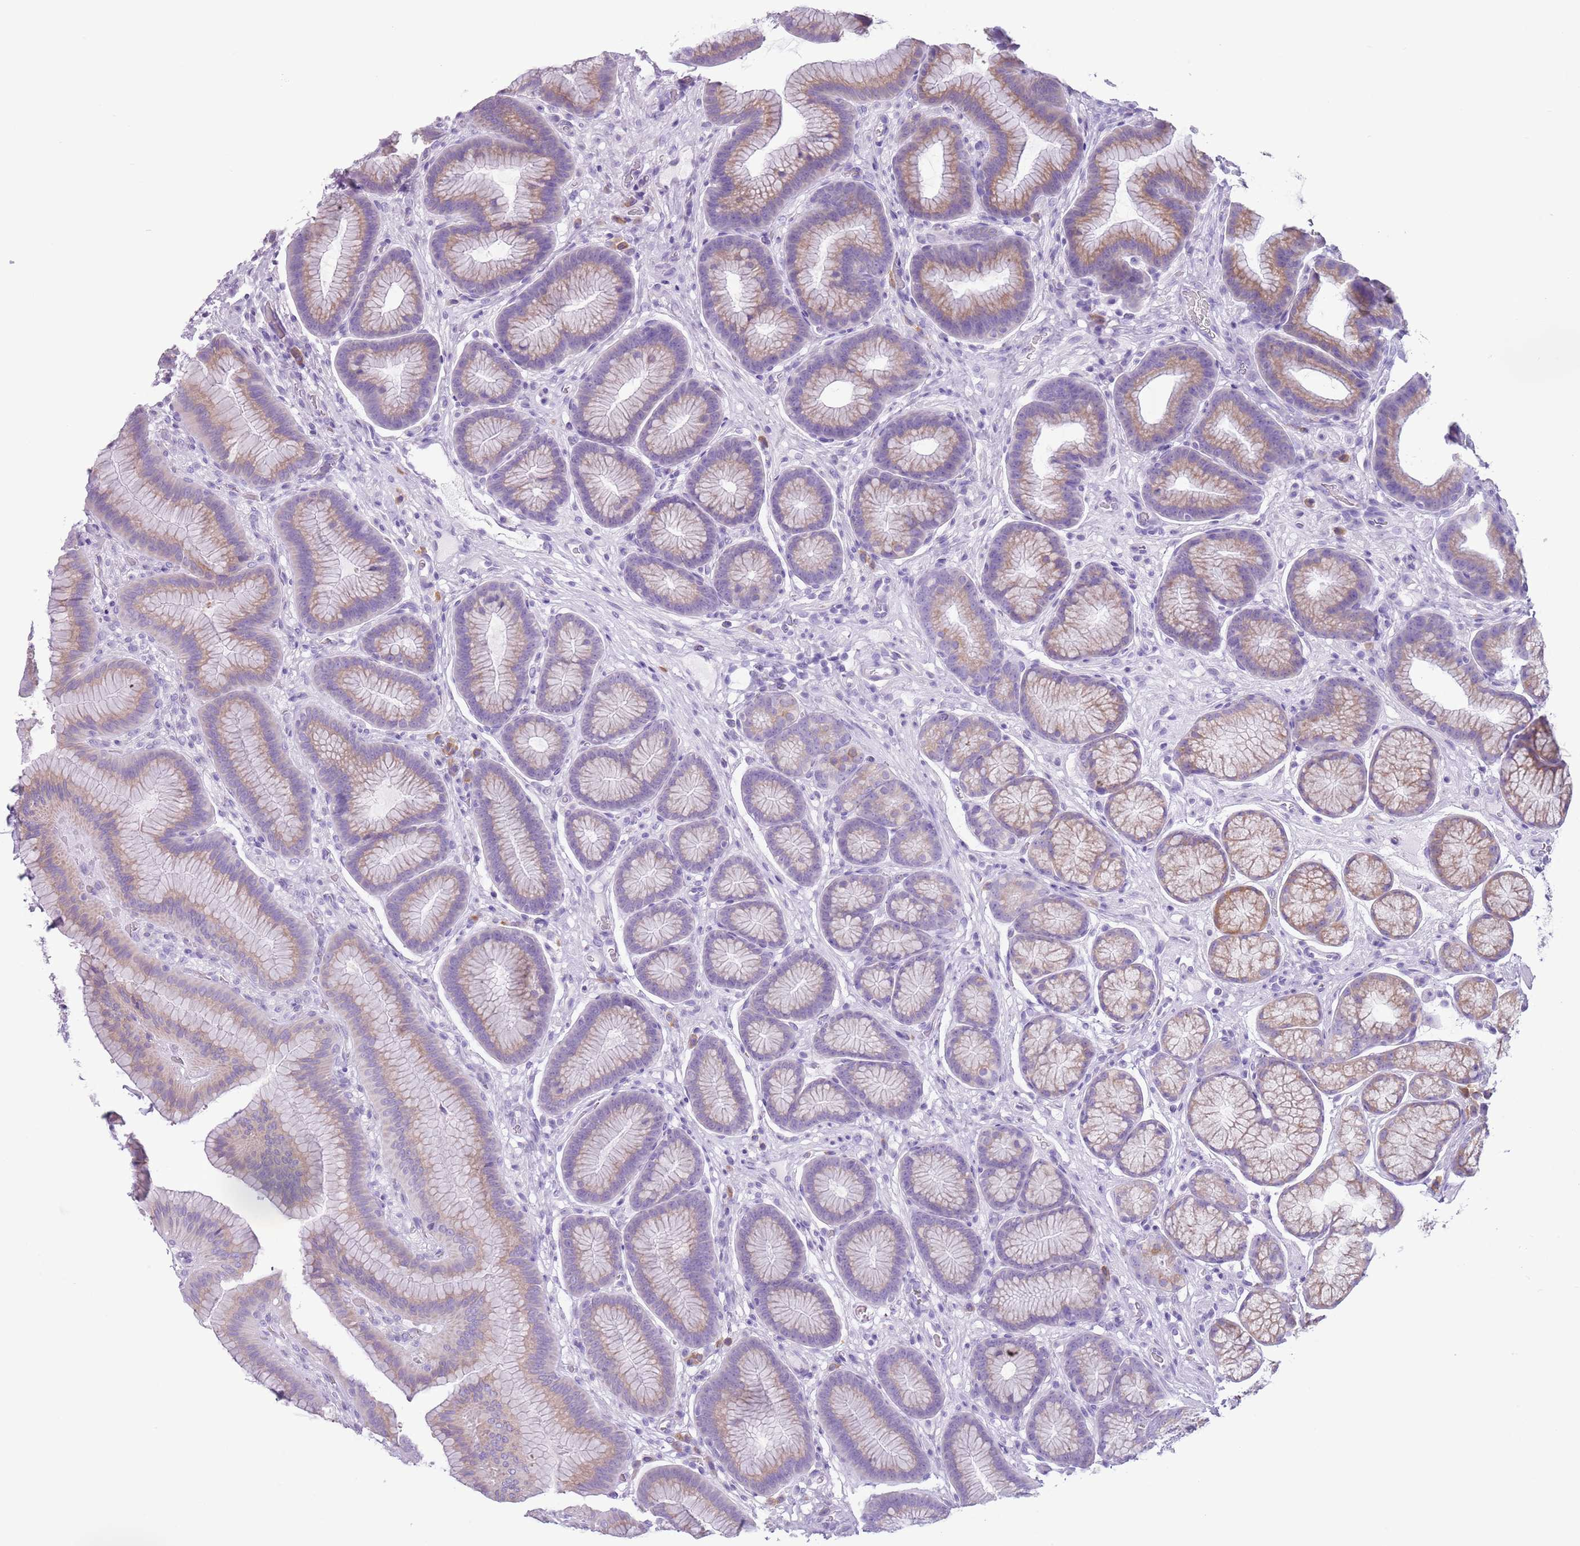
{"staining": {"intensity": "moderate", "quantity": "25%-75%", "location": "cytoplasmic/membranous"}, "tissue": "stomach", "cell_type": "Glandular cells", "image_type": "normal", "snomed": [{"axis": "morphology", "description": "Normal tissue, NOS"}, {"axis": "topography", "description": "Stomach"}], "caption": "IHC micrograph of benign human stomach stained for a protein (brown), which shows medium levels of moderate cytoplasmic/membranous staining in about 25%-75% of glandular cells.", "gene": "HYOU1", "patient": {"sex": "male", "age": 42}}